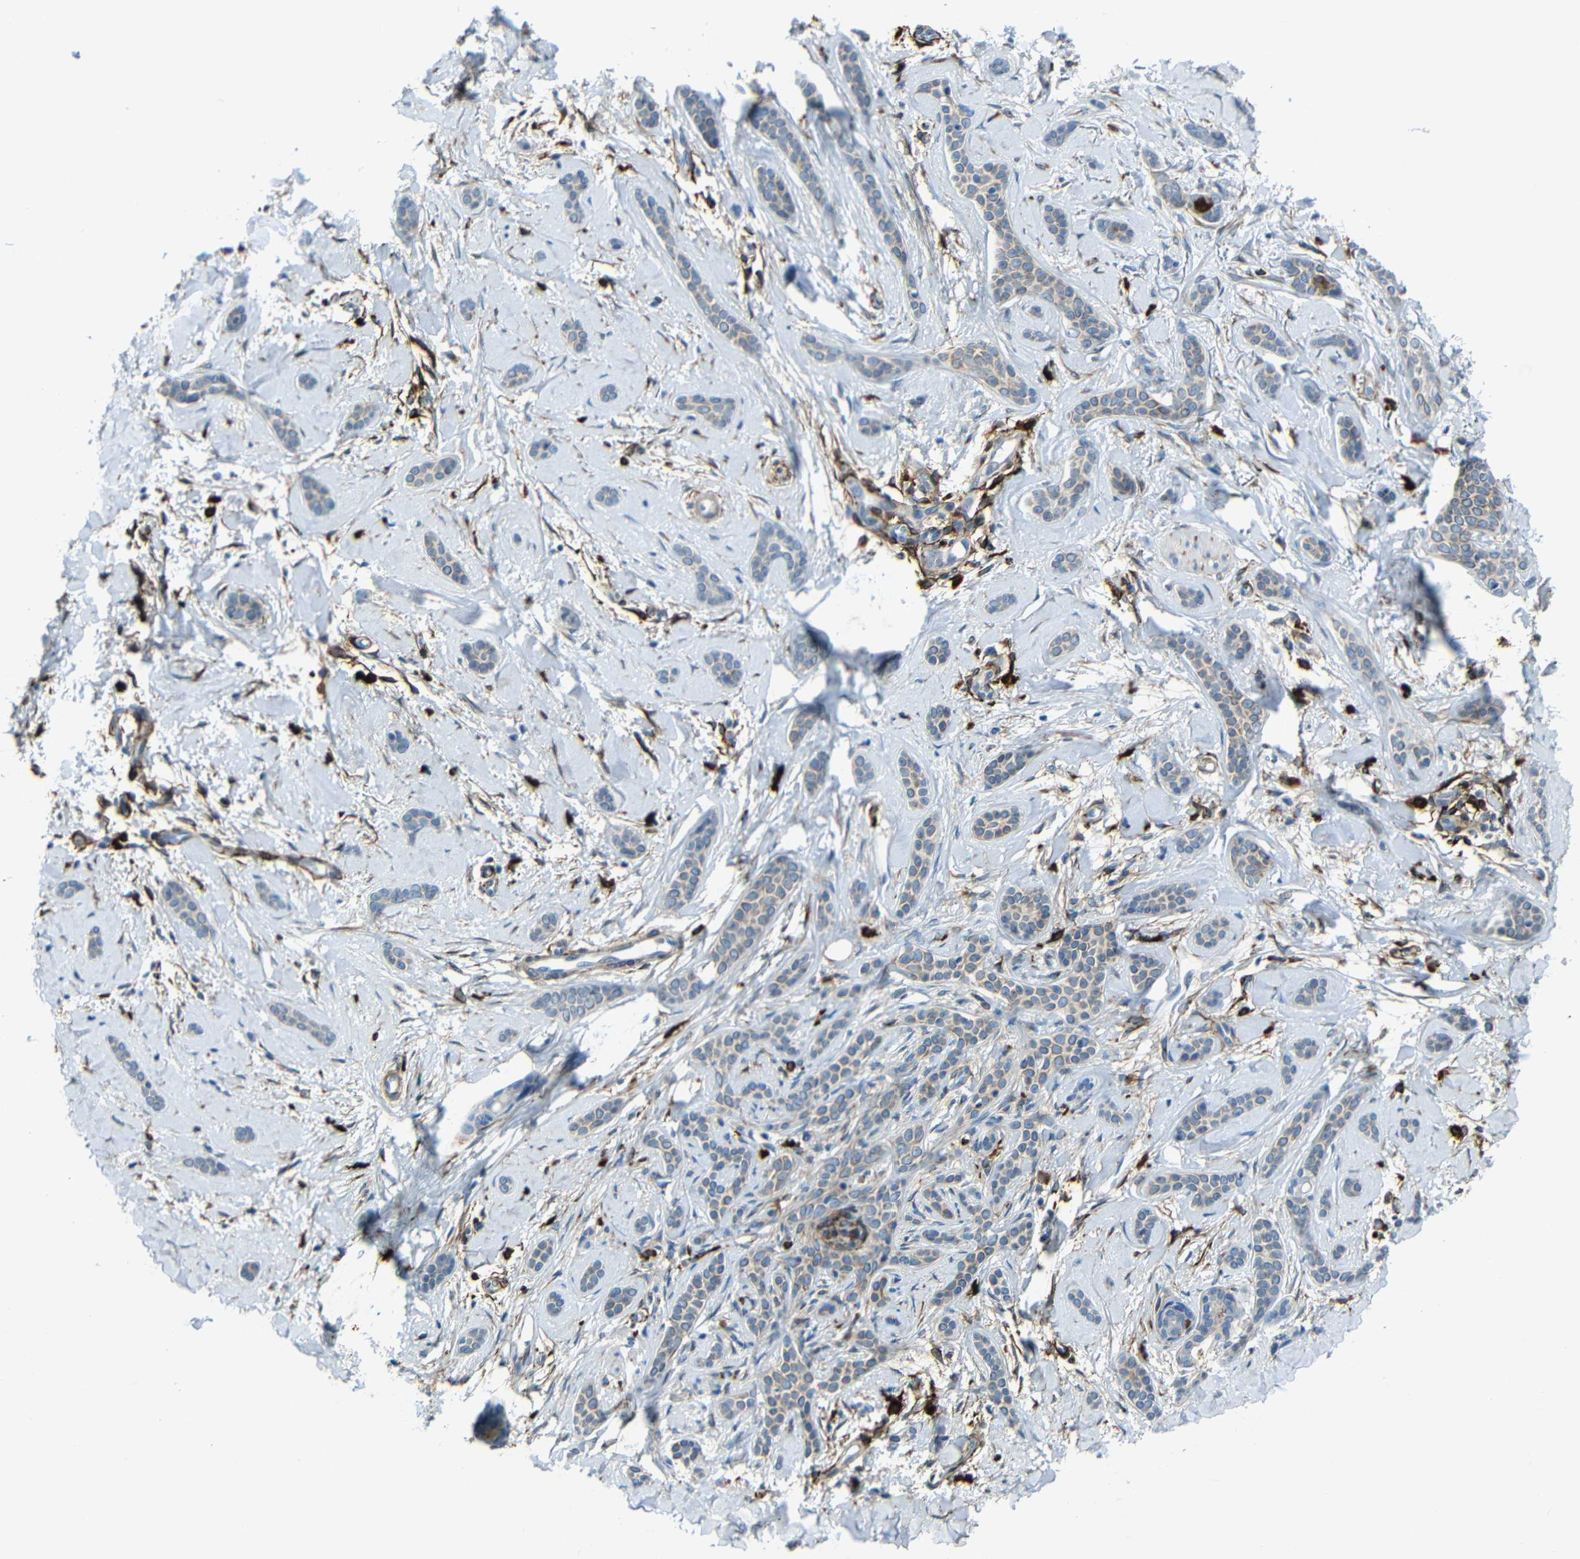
{"staining": {"intensity": "weak", "quantity": "<25%", "location": "cytoplasmic/membranous"}, "tissue": "skin cancer", "cell_type": "Tumor cells", "image_type": "cancer", "snomed": [{"axis": "morphology", "description": "Basal cell carcinoma"}, {"axis": "morphology", "description": "Adnexal tumor, benign"}, {"axis": "topography", "description": "Skin"}], "caption": "Protein analysis of skin cancer exhibits no significant positivity in tumor cells.", "gene": "DCLK1", "patient": {"sex": "female", "age": 42}}